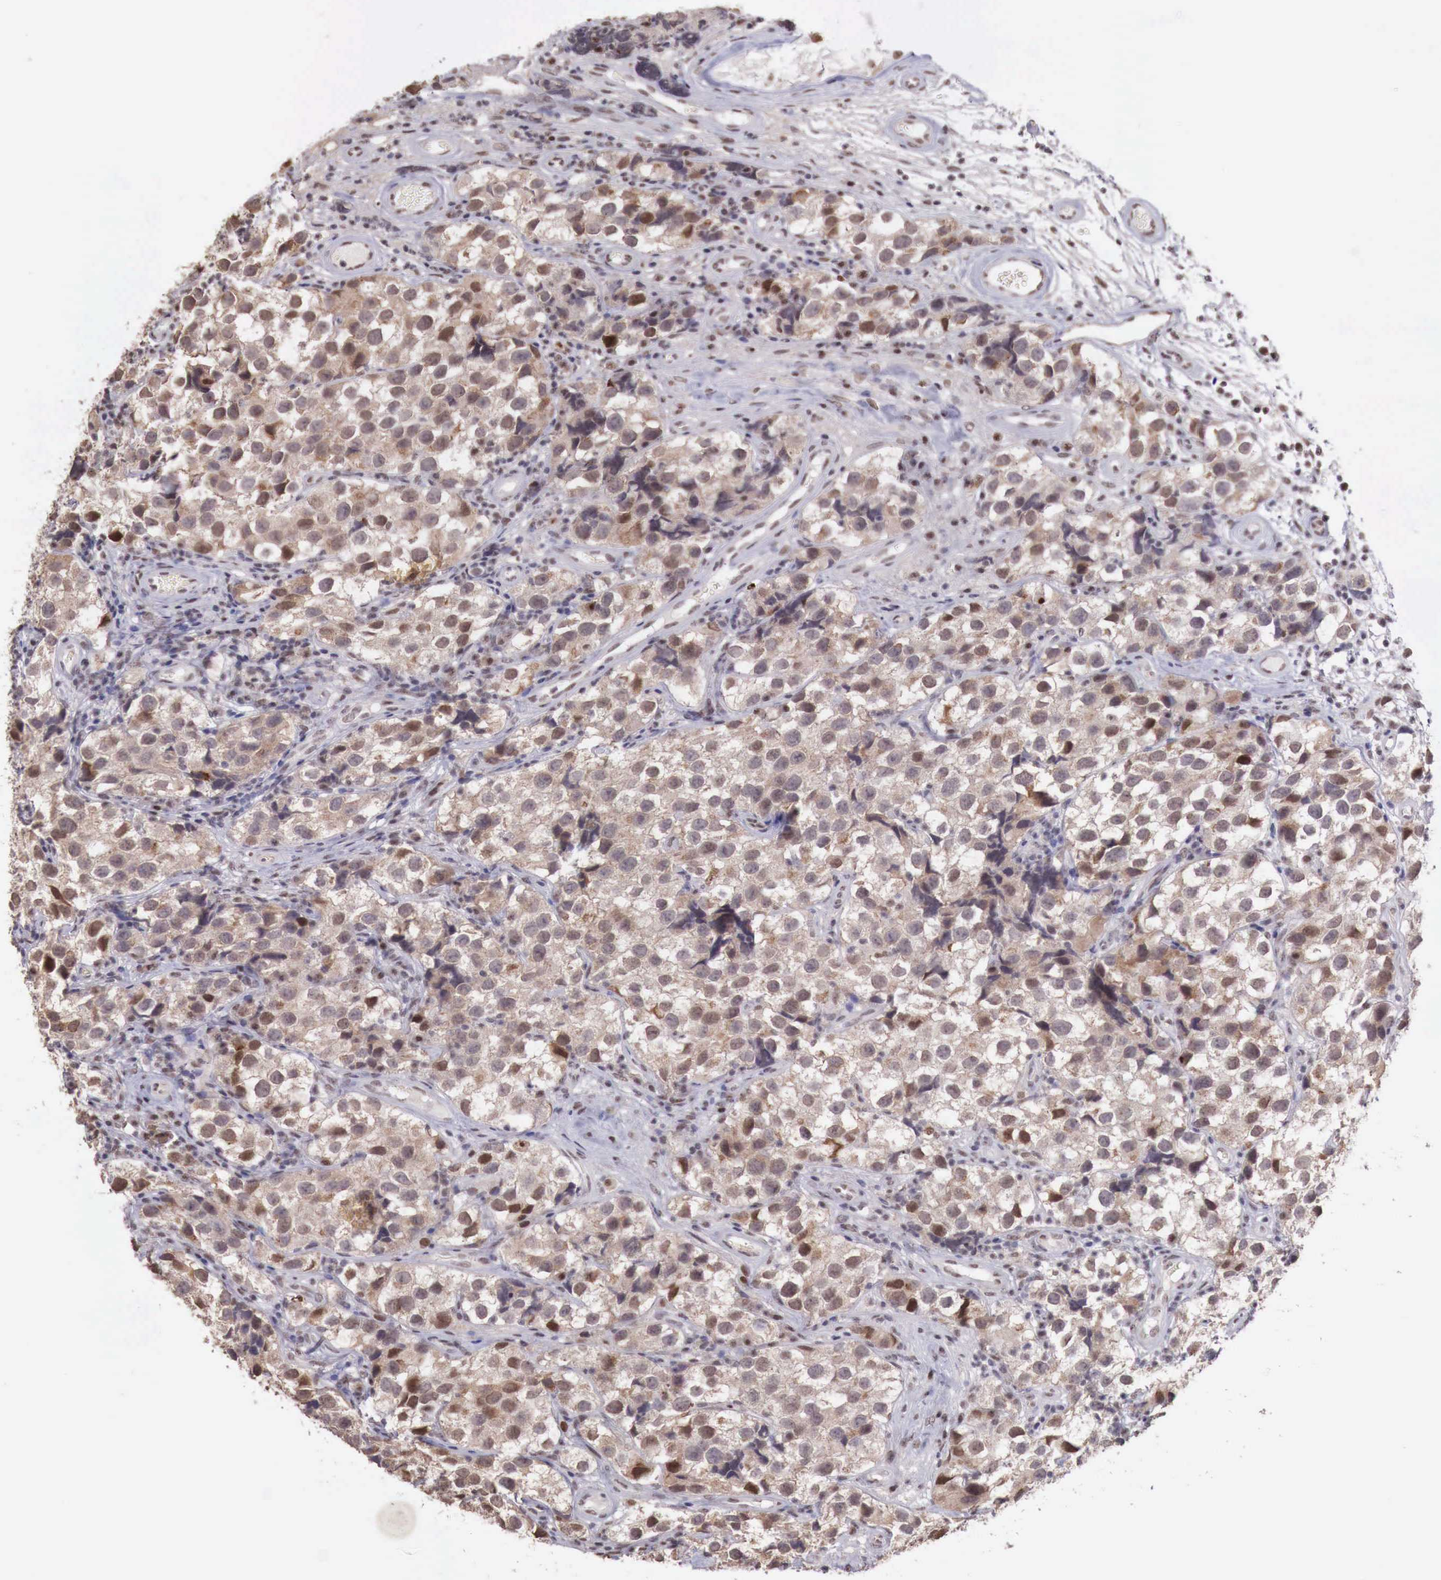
{"staining": {"intensity": "moderate", "quantity": ">75%", "location": "nuclear"}, "tissue": "testis cancer", "cell_type": "Tumor cells", "image_type": "cancer", "snomed": [{"axis": "morphology", "description": "Seminoma, NOS"}, {"axis": "topography", "description": "Testis"}], "caption": "Immunohistochemistry of testis seminoma shows medium levels of moderate nuclear staining in about >75% of tumor cells. Using DAB (brown) and hematoxylin (blue) stains, captured at high magnification using brightfield microscopy.", "gene": "FOXP2", "patient": {"sex": "male", "age": 39}}